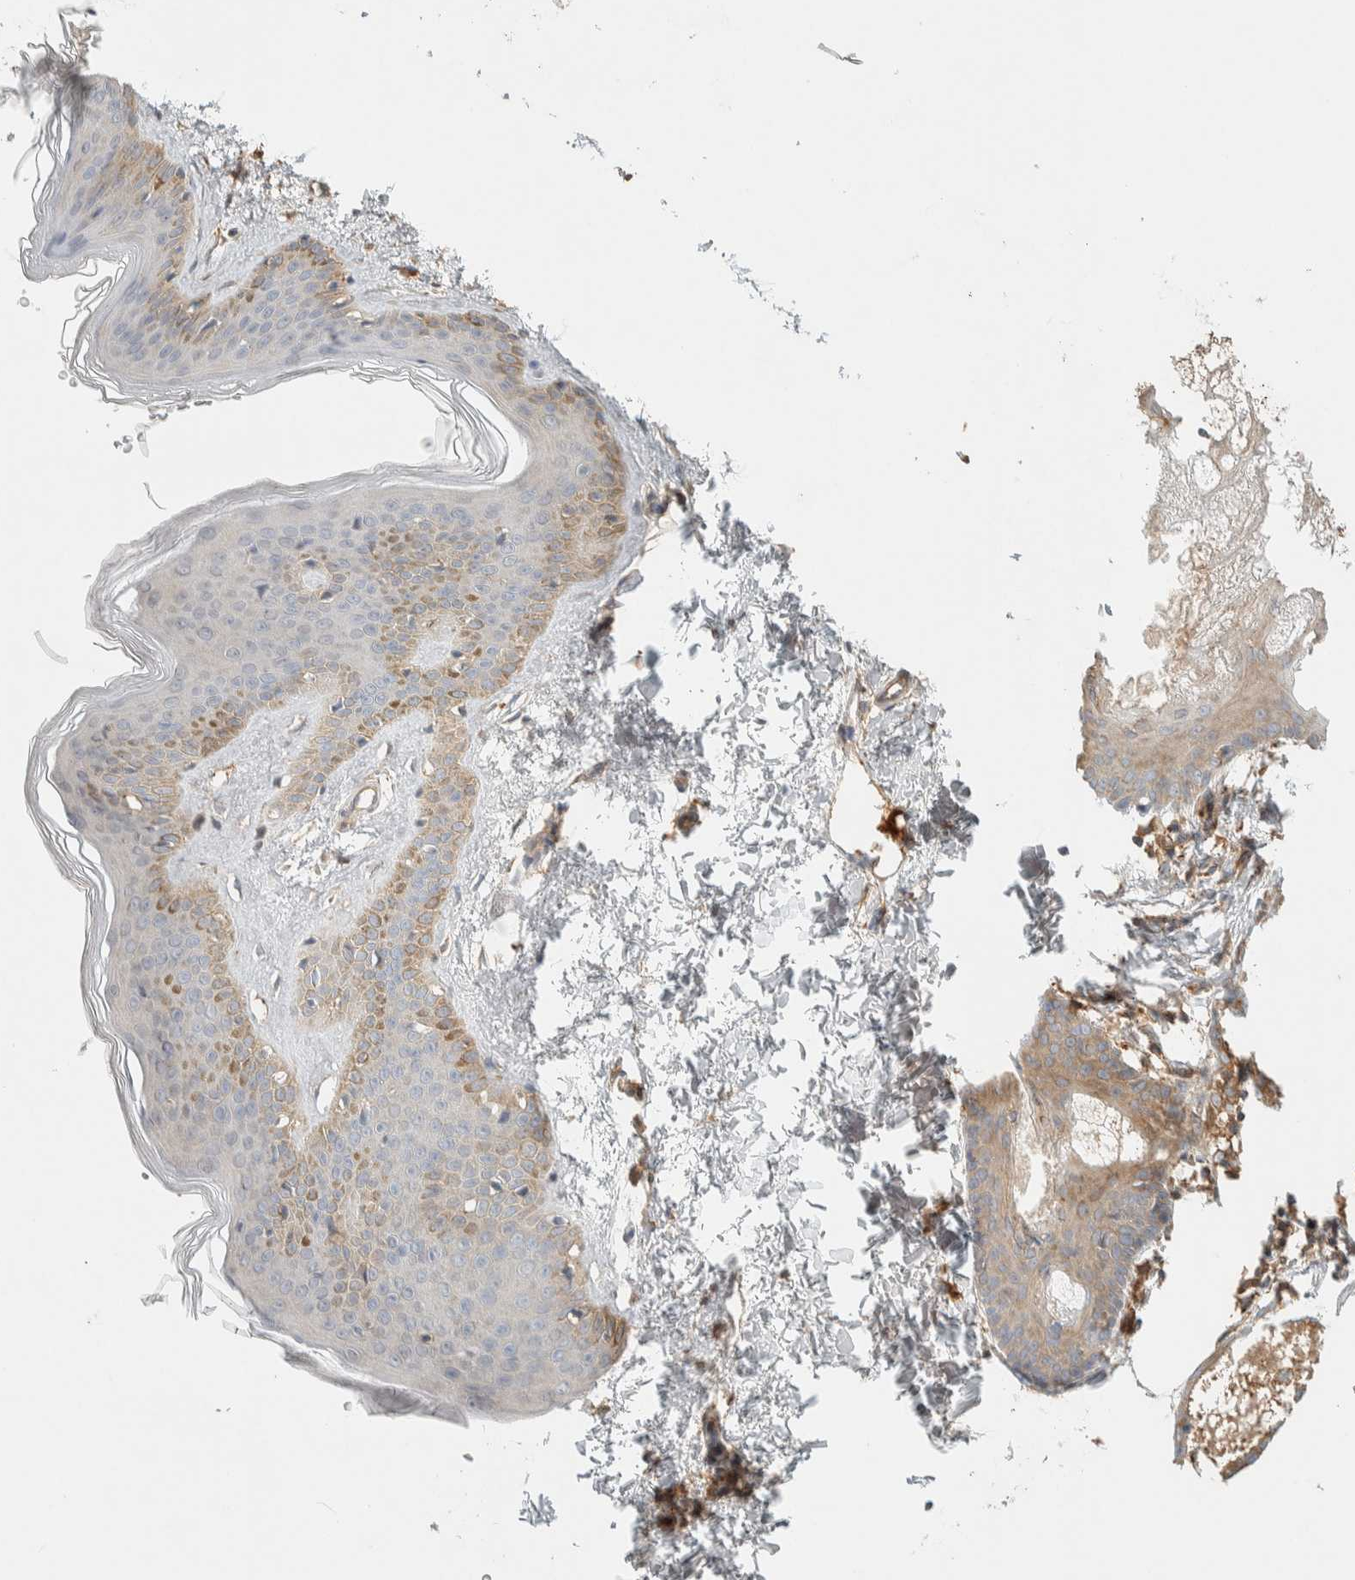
{"staining": {"intensity": "moderate", "quantity": ">75%", "location": "cytoplasmic/membranous"}, "tissue": "skin", "cell_type": "Fibroblasts", "image_type": "normal", "snomed": [{"axis": "morphology", "description": "Normal tissue, NOS"}, {"axis": "topography", "description": "Skin"}], "caption": "This micrograph exhibits immunohistochemistry staining of normal human skin, with medium moderate cytoplasmic/membranous positivity in about >75% of fibroblasts.", "gene": "FAM167A", "patient": {"sex": "female", "age": 27}}